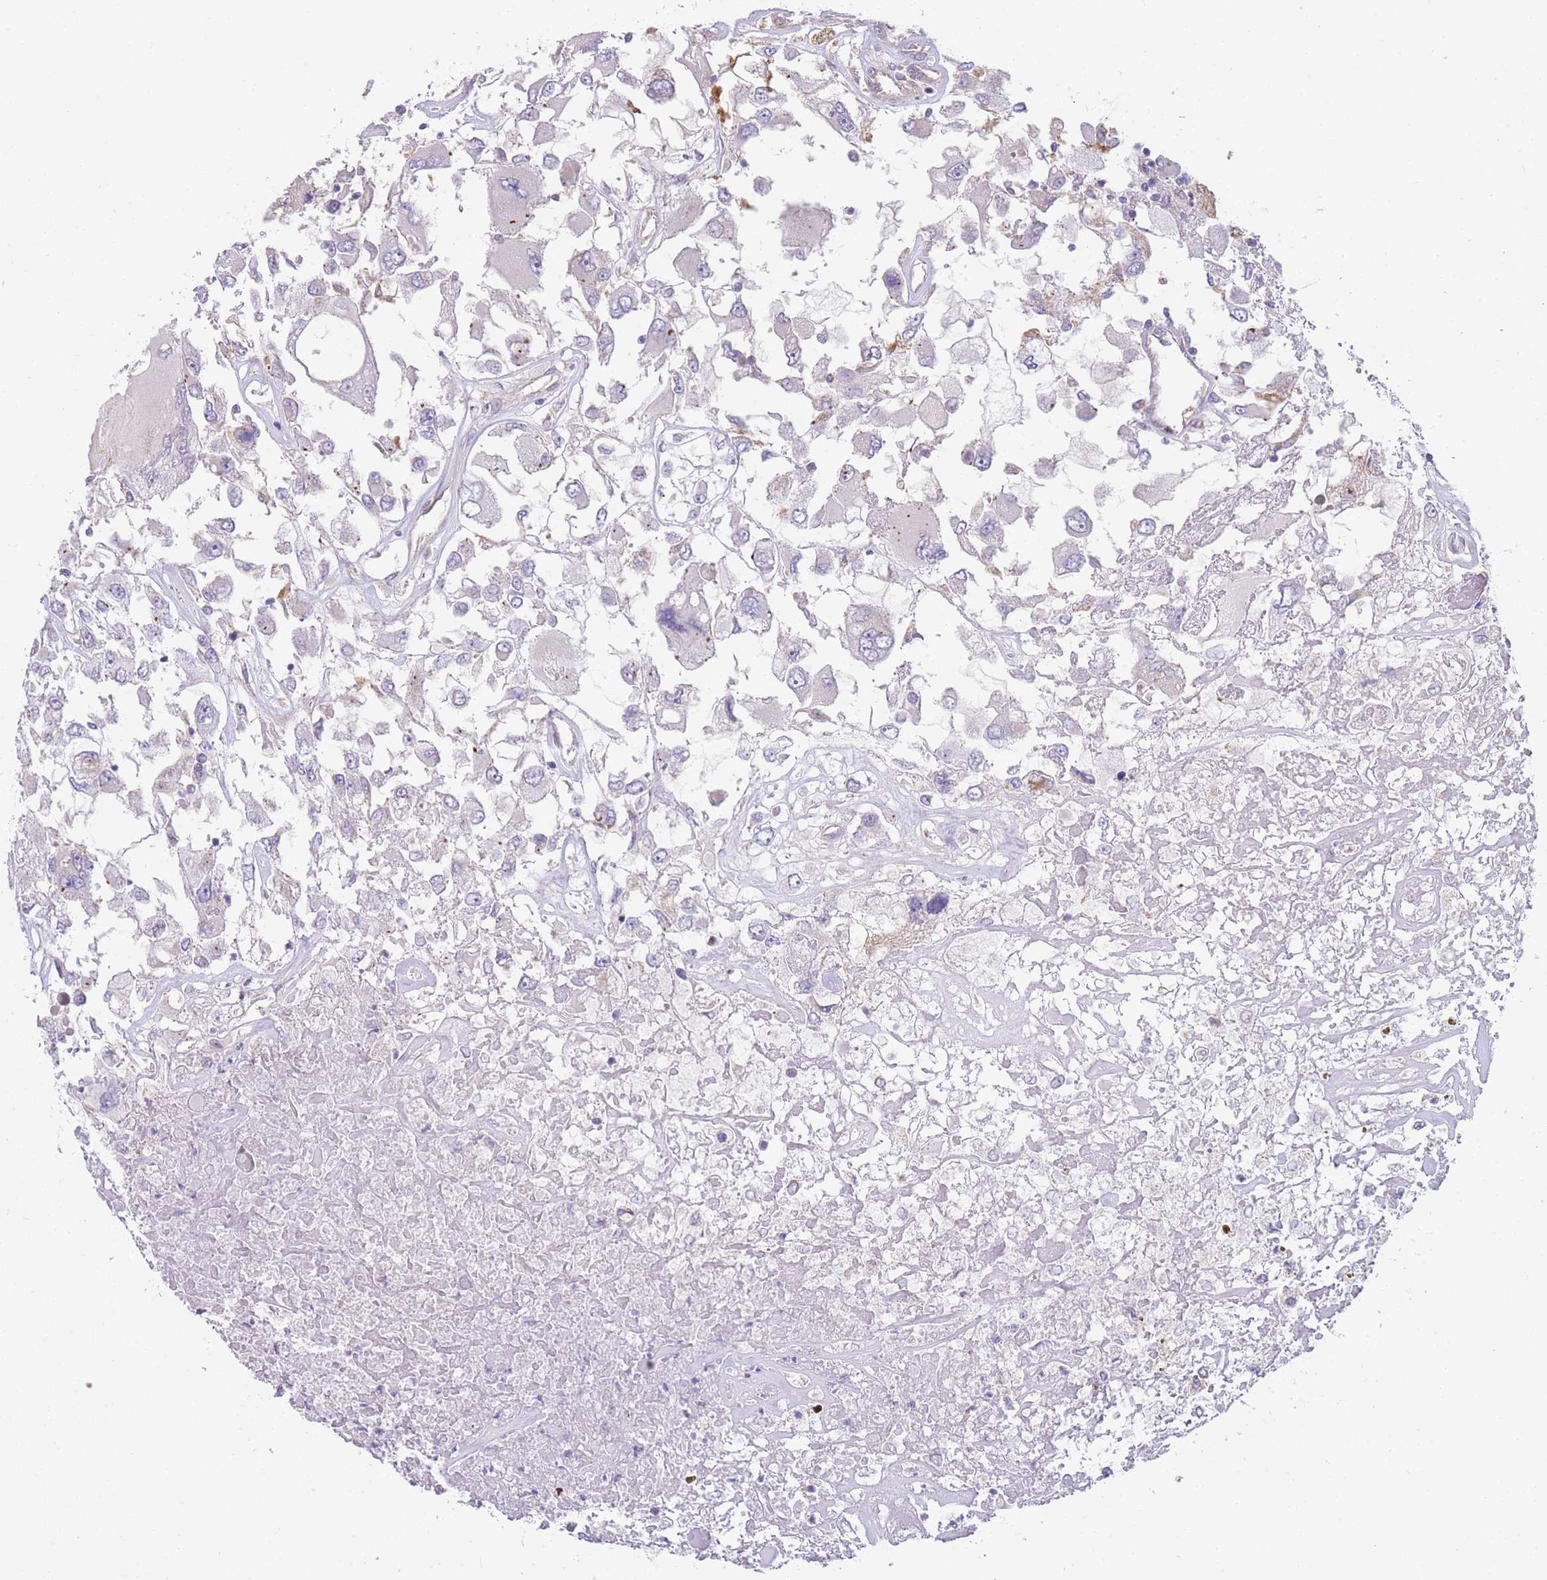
{"staining": {"intensity": "negative", "quantity": "none", "location": "none"}, "tissue": "renal cancer", "cell_type": "Tumor cells", "image_type": "cancer", "snomed": [{"axis": "morphology", "description": "Adenocarcinoma, NOS"}, {"axis": "topography", "description": "Kidney"}], "caption": "IHC of renal cancer demonstrates no expression in tumor cells.", "gene": "SMPD4", "patient": {"sex": "female", "age": 52}}